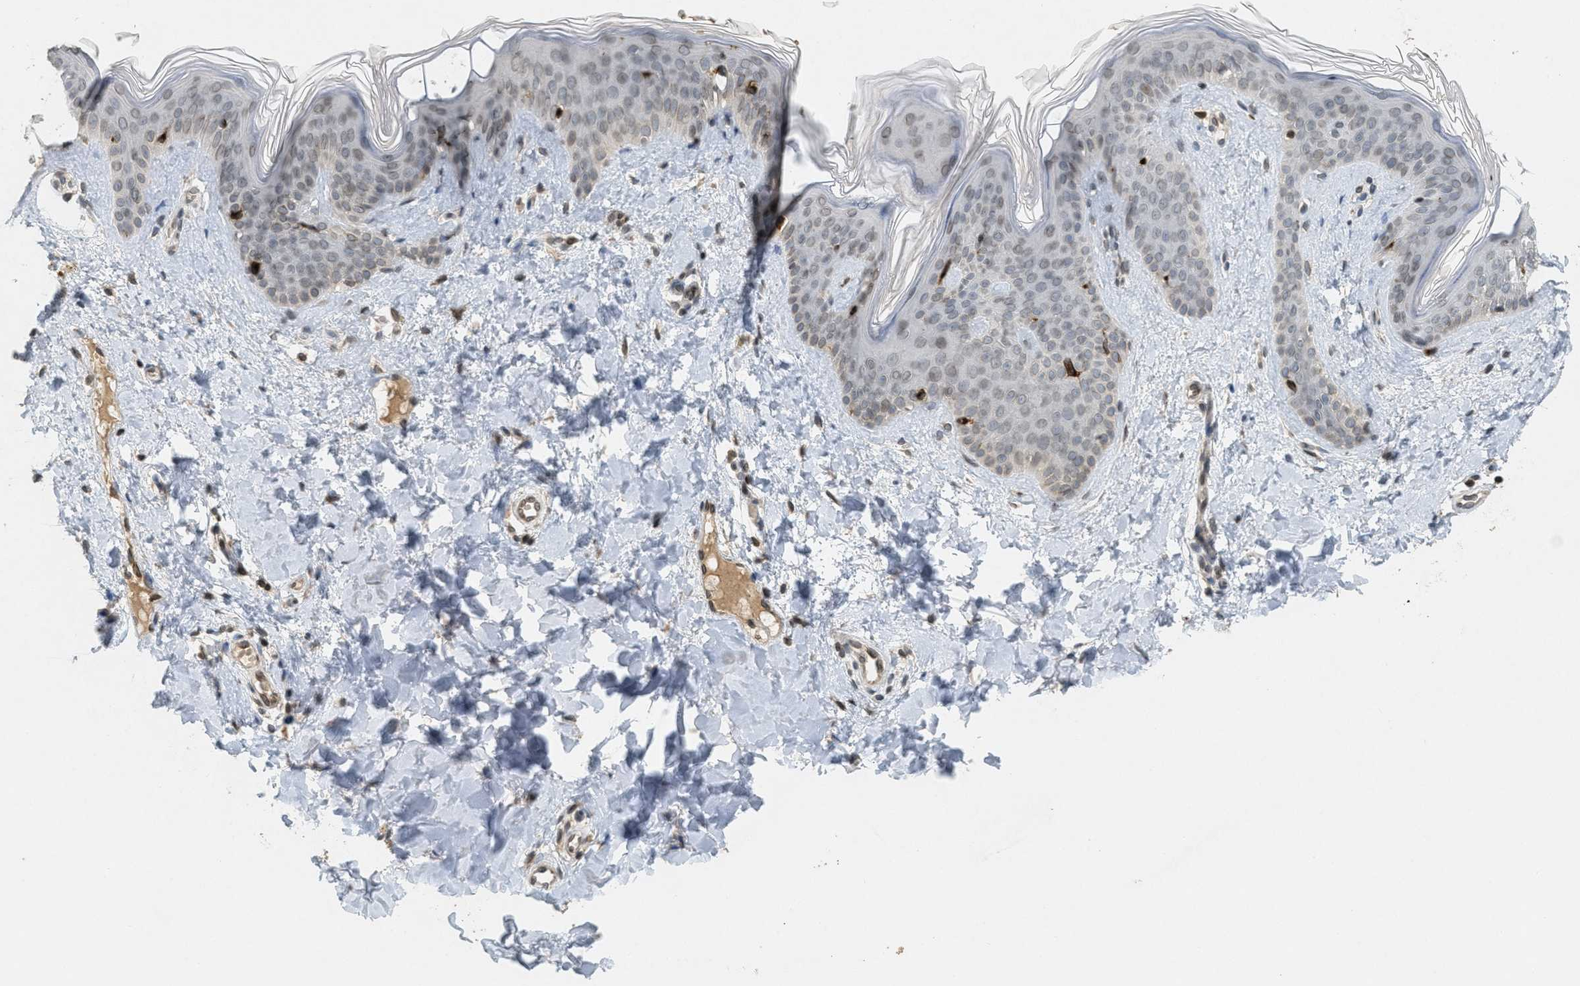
{"staining": {"intensity": "moderate", "quantity": ">75%", "location": "cytoplasmic/membranous"}, "tissue": "skin", "cell_type": "Fibroblasts", "image_type": "normal", "snomed": [{"axis": "morphology", "description": "Normal tissue, NOS"}, {"axis": "topography", "description": "Skin"}], "caption": "A brown stain shows moderate cytoplasmic/membranous positivity of a protein in fibroblasts of normal human skin.", "gene": "ABHD6", "patient": {"sex": "female", "age": 17}}